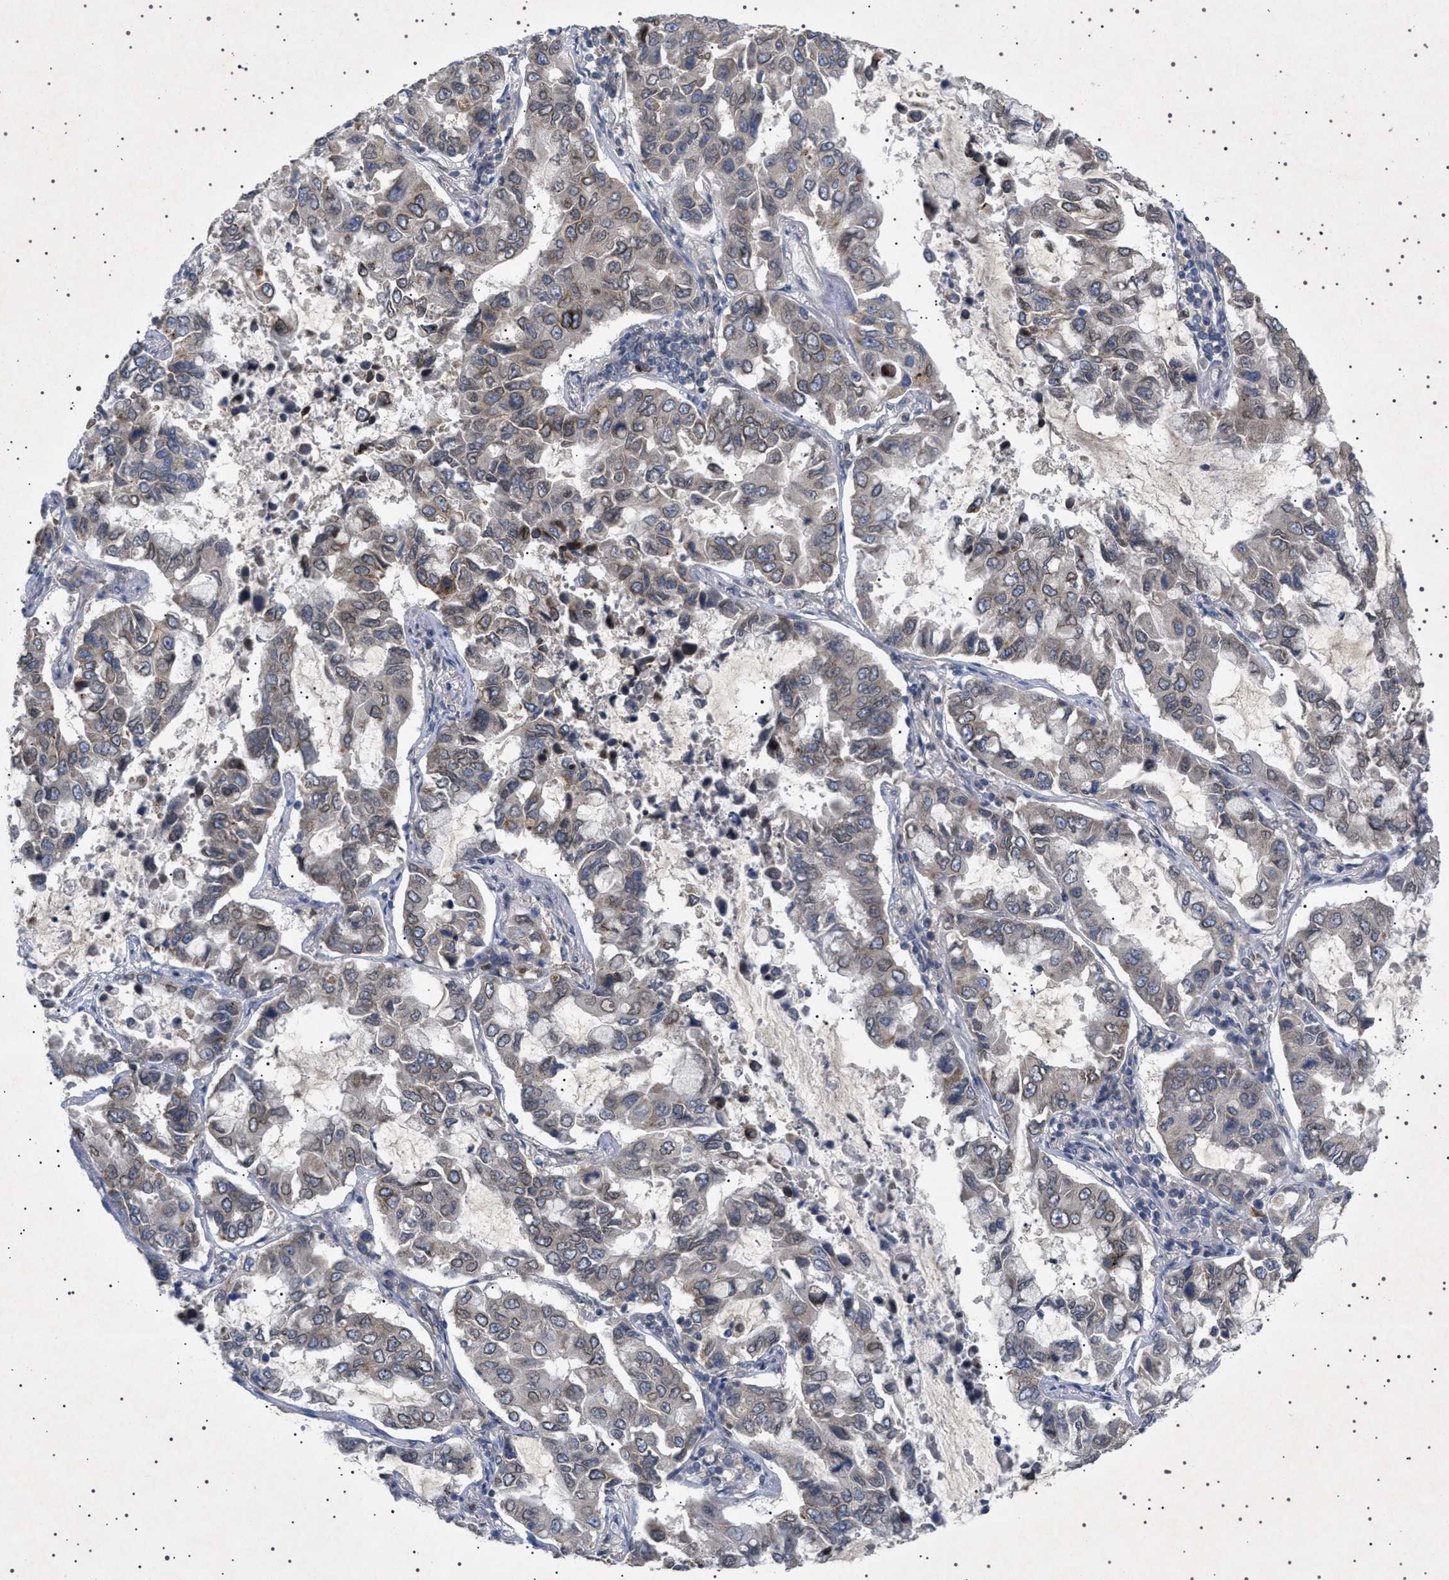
{"staining": {"intensity": "moderate", "quantity": "25%-75%", "location": "cytoplasmic/membranous,nuclear"}, "tissue": "lung cancer", "cell_type": "Tumor cells", "image_type": "cancer", "snomed": [{"axis": "morphology", "description": "Adenocarcinoma, NOS"}, {"axis": "topography", "description": "Lung"}], "caption": "Human adenocarcinoma (lung) stained for a protein (brown) demonstrates moderate cytoplasmic/membranous and nuclear positive staining in approximately 25%-75% of tumor cells.", "gene": "NUP93", "patient": {"sex": "male", "age": 64}}